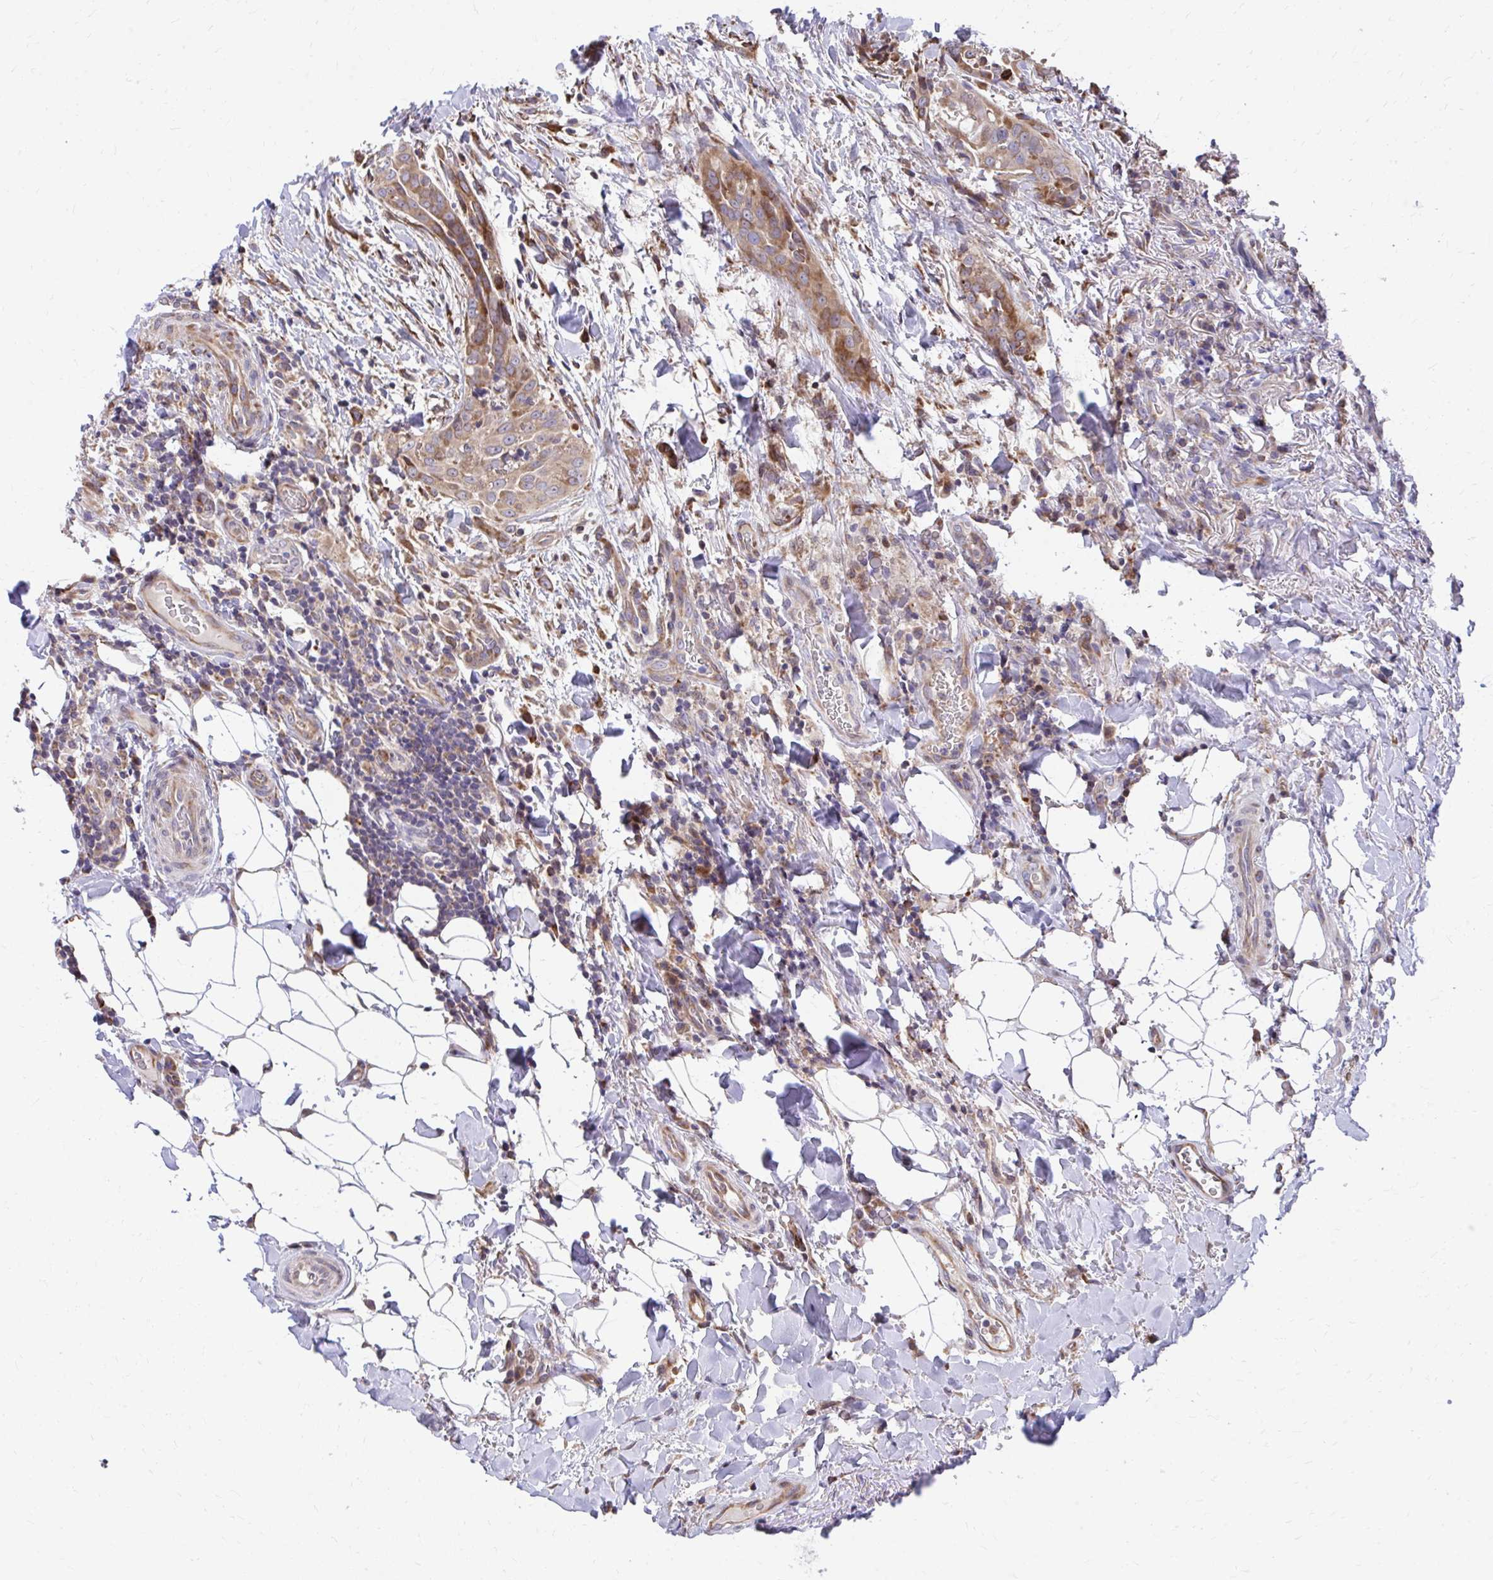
{"staining": {"intensity": "moderate", "quantity": ">75%", "location": "cytoplasmic/membranous"}, "tissue": "thyroid cancer", "cell_type": "Tumor cells", "image_type": "cancer", "snomed": [{"axis": "morphology", "description": "Papillary adenocarcinoma, NOS"}, {"axis": "topography", "description": "Thyroid gland"}], "caption": "High-magnification brightfield microscopy of thyroid papillary adenocarcinoma stained with DAB (brown) and counterstained with hematoxylin (blue). tumor cells exhibit moderate cytoplasmic/membranous staining is appreciated in approximately>75% of cells. The staining was performed using DAB to visualize the protein expression in brown, while the nuclei were stained in blue with hematoxylin (Magnification: 20x).", "gene": "ZNF778", "patient": {"sex": "male", "age": 61}}